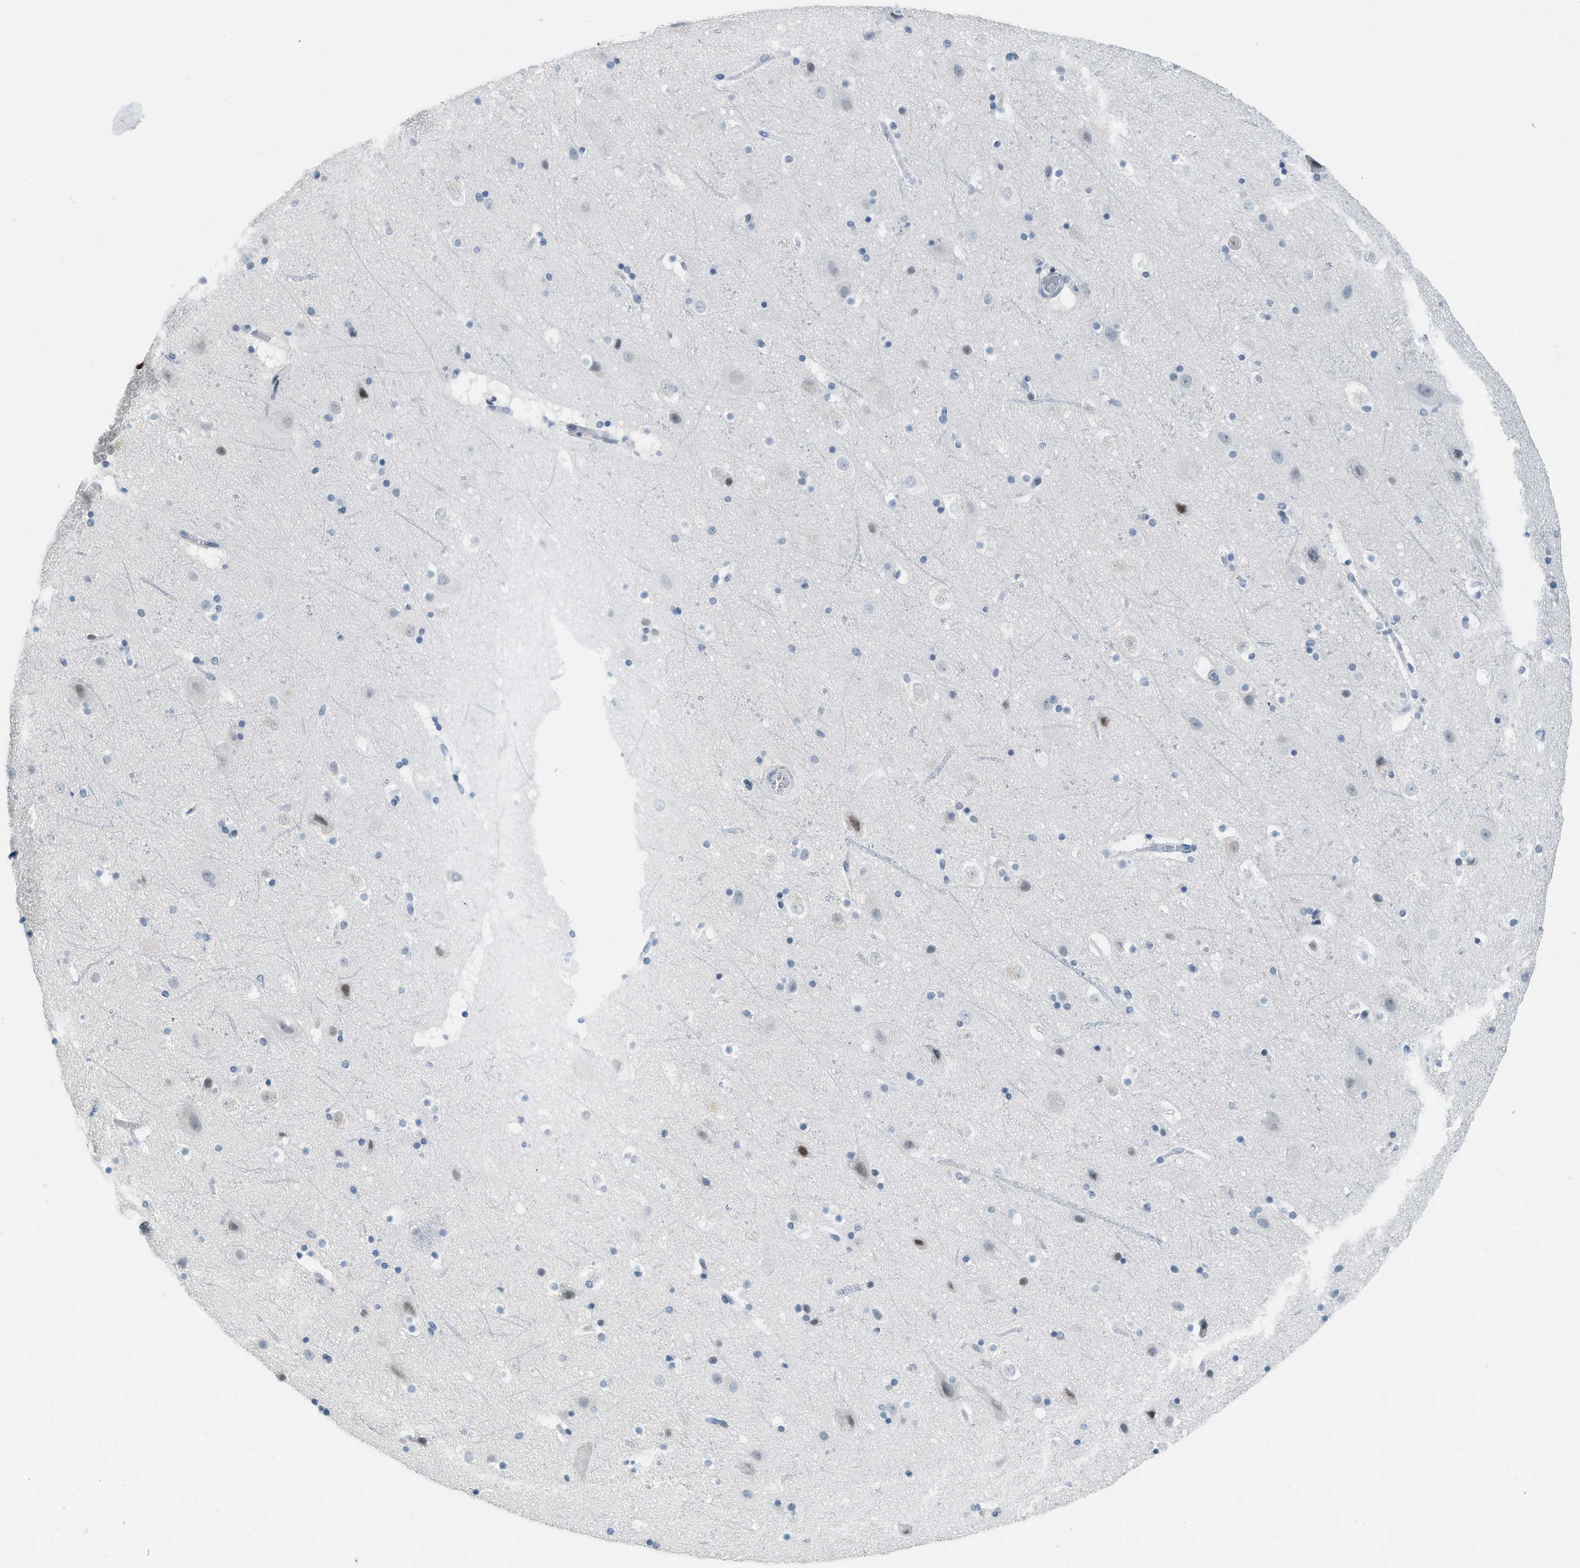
{"staining": {"intensity": "negative", "quantity": "none", "location": "none"}, "tissue": "cerebral cortex", "cell_type": "Endothelial cells", "image_type": "normal", "snomed": [{"axis": "morphology", "description": "Normal tissue, NOS"}, {"axis": "topography", "description": "Cerebral cortex"}], "caption": "This is an IHC image of unremarkable human cerebral cortex. There is no positivity in endothelial cells.", "gene": "PBX1", "patient": {"sex": "male", "age": 45}}